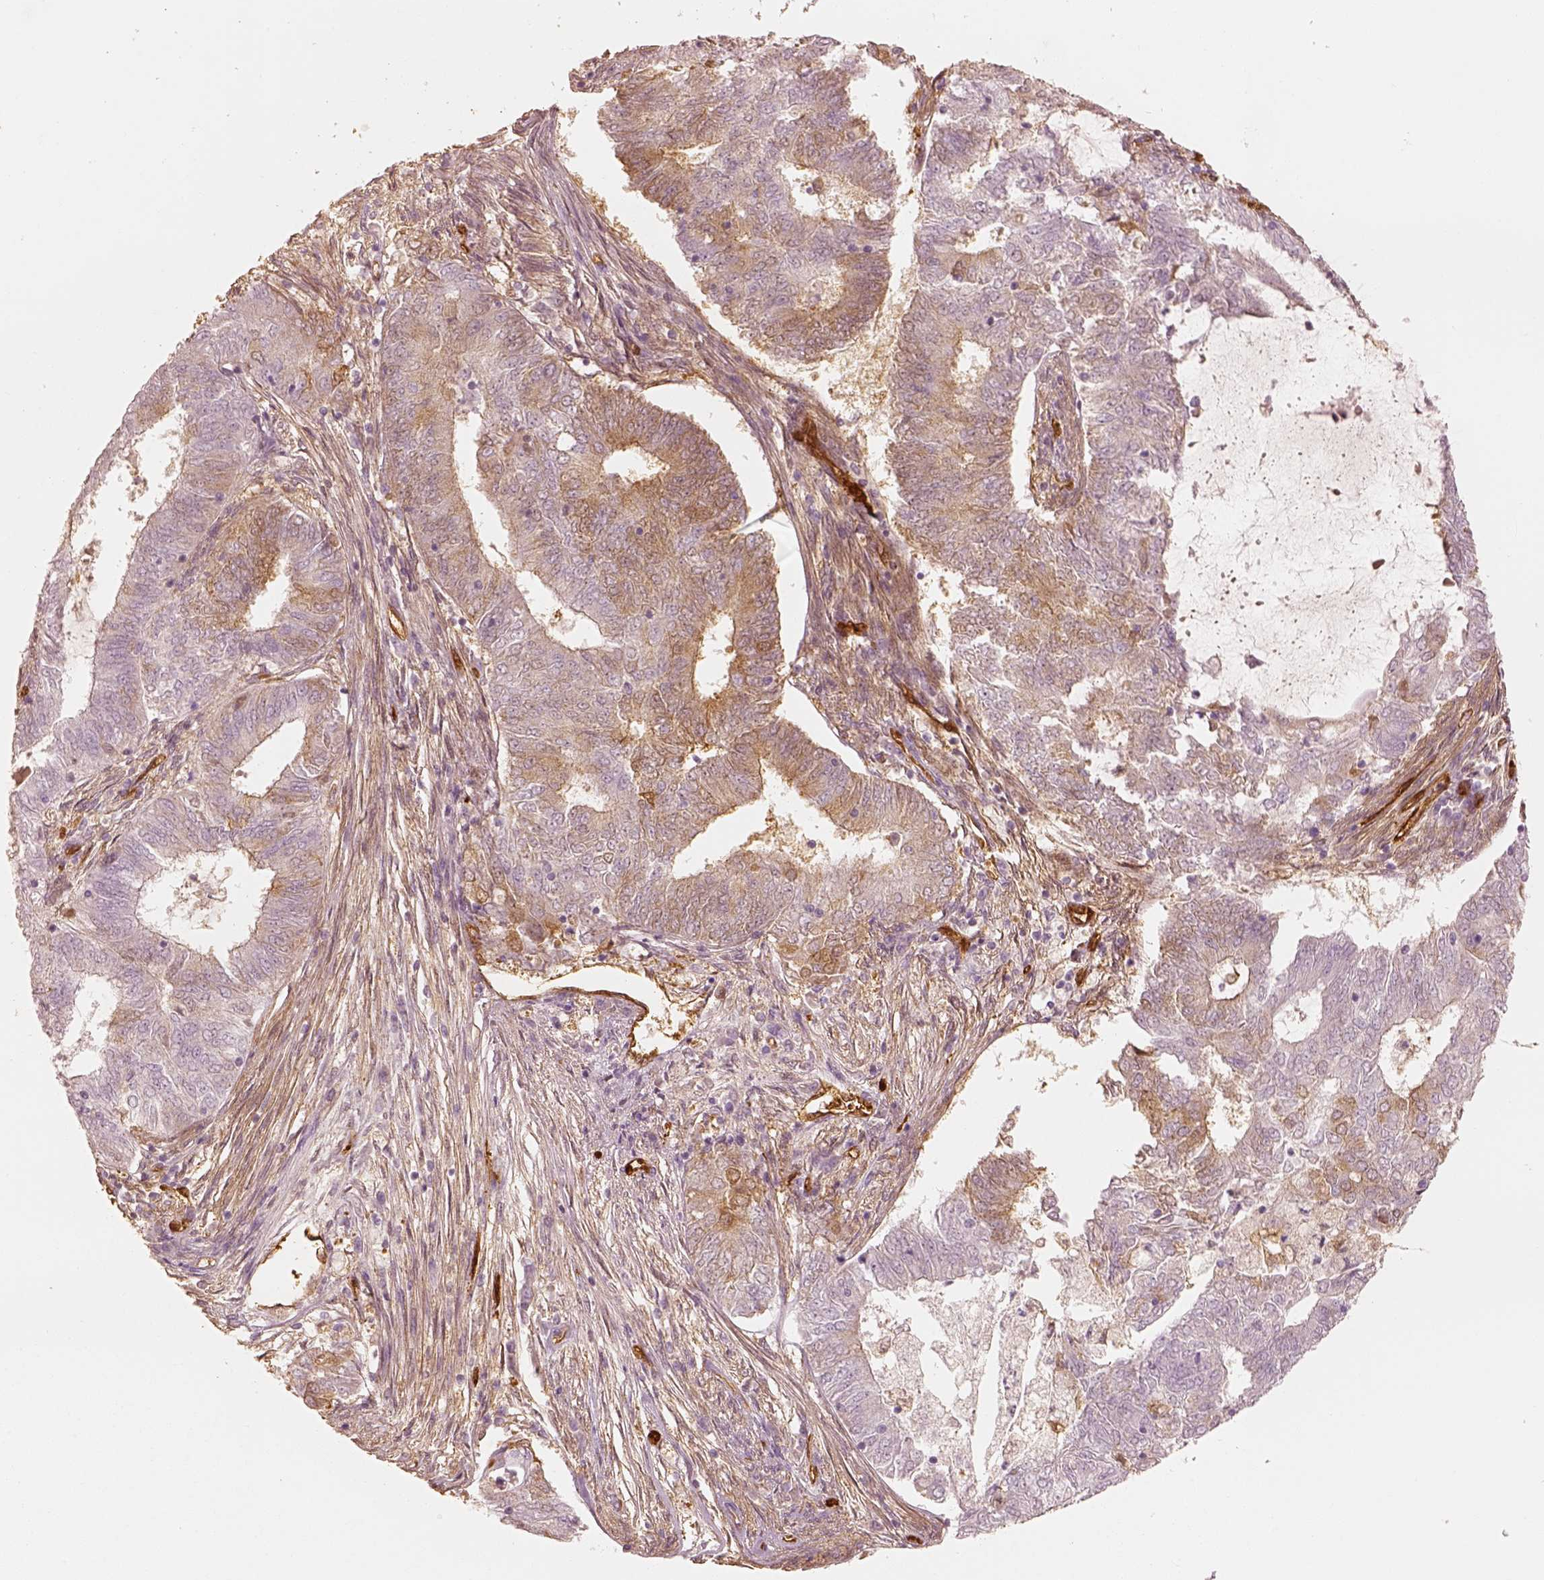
{"staining": {"intensity": "moderate", "quantity": "25%-75%", "location": "cytoplasmic/membranous"}, "tissue": "endometrial cancer", "cell_type": "Tumor cells", "image_type": "cancer", "snomed": [{"axis": "morphology", "description": "Adenocarcinoma, NOS"}, {"axis": "topography", "description": "Endometrium"}], "caption": "This image reveals IHC staining of human endometrial cancer (adenocarcinoma), with medium moderate cytoplasmic/membranous staining in approximately 25%-75% of tumor cells.", "gene": "FSCN1", "patient": {"sex": "female", "age": 62}}